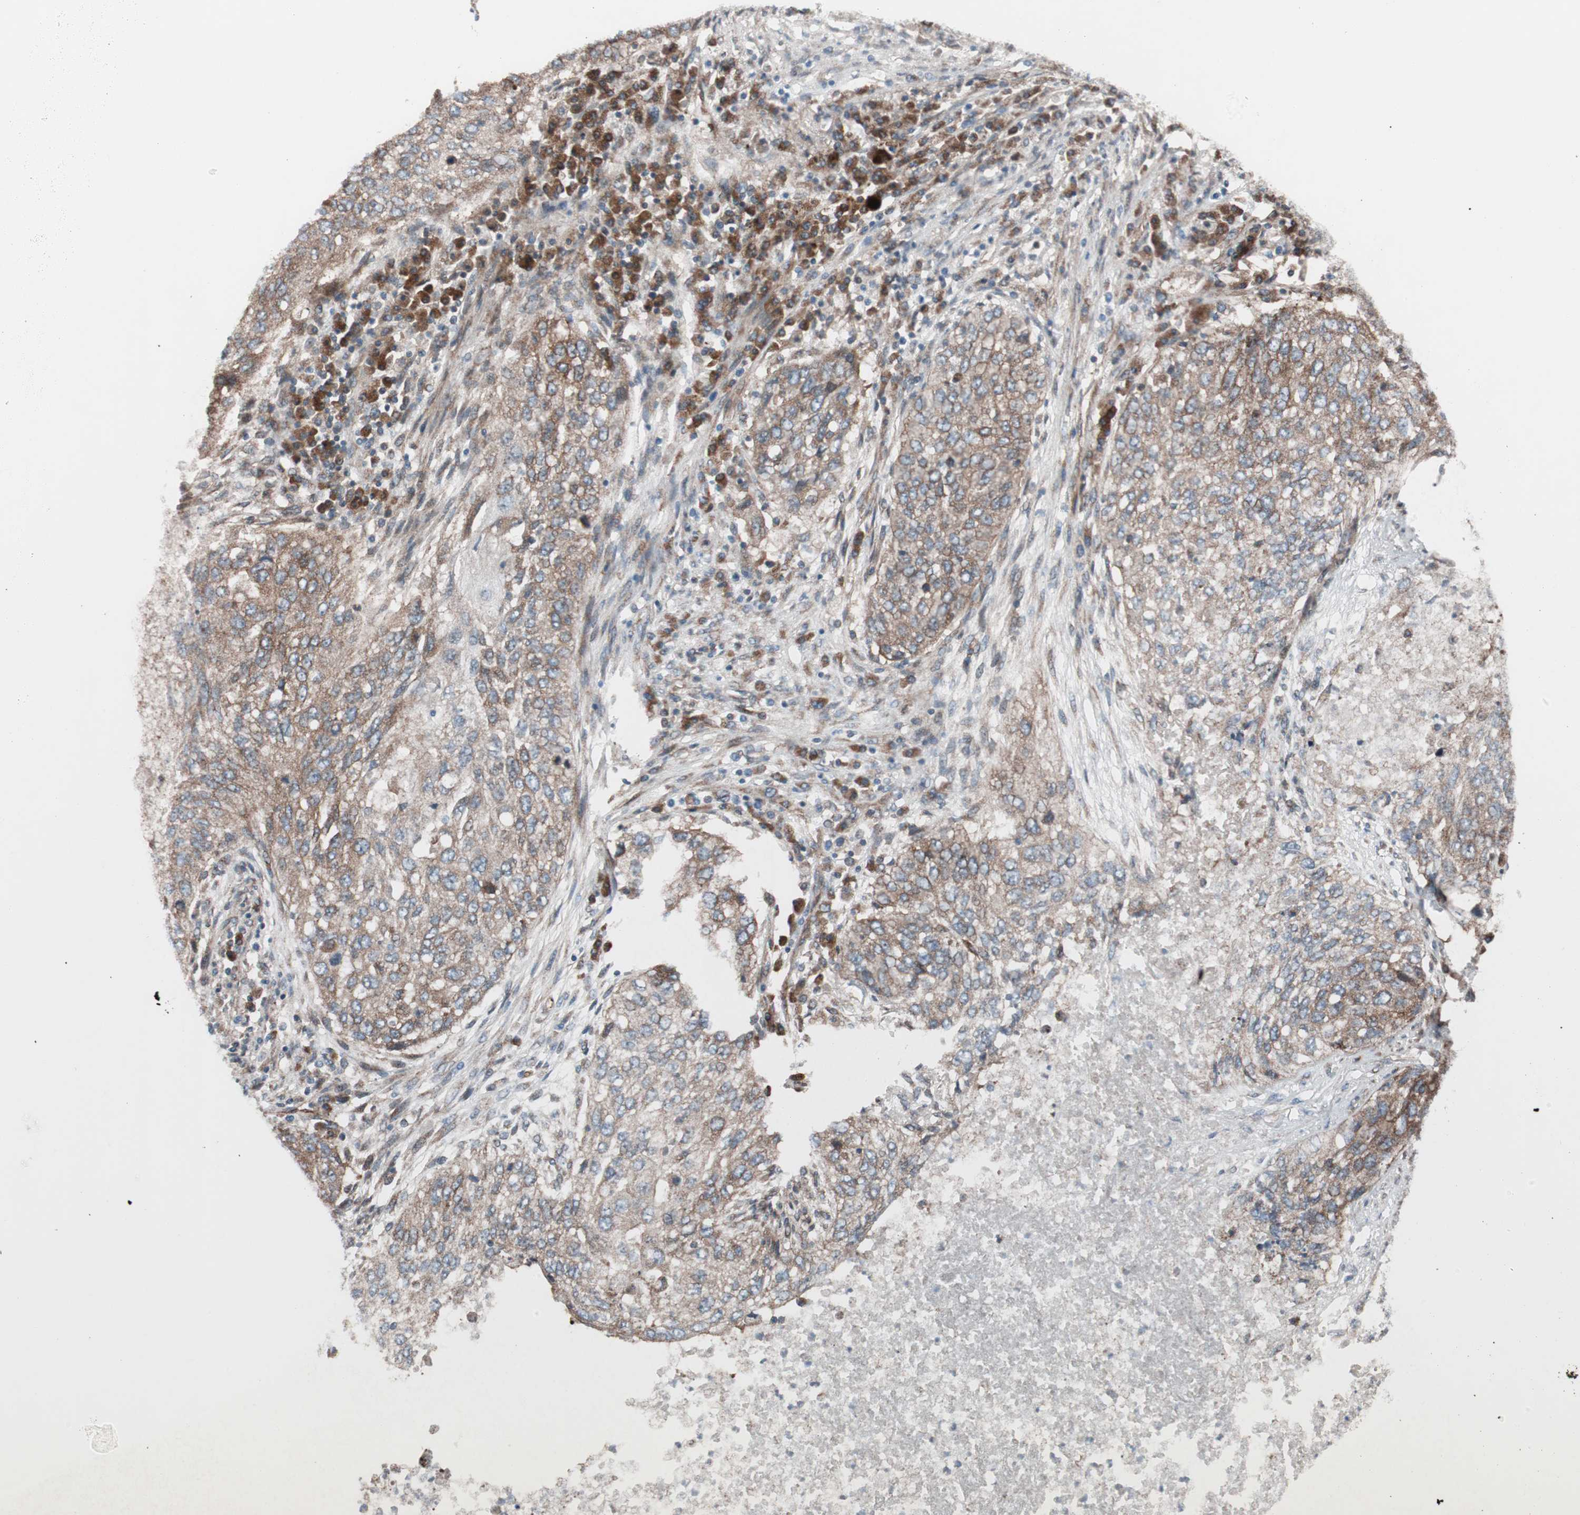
{"staining": {"intensity": "moderate", "quantity": ">75%", "location": "cytoplasmic/membranous"}, "tissue": "lung cancer", "cell_type": "Tumor cells", "image_type": "cancer", "snomed": [{"axis": "morphology", "description": "Squamous cell carcinoma, NOS"}, {"axis": "topography", "description": "Lung"}], "caption": "Protein expression by immunohistochemistry (IHC) shows moderate cytoplasmic/membranous positivity in approximately >75% of tumor cells in lung cancer. (DAB = brown stain, brightfield microscopy at high magnification).", "gene": "CCL14", "patient": {"sex": "female", "age": 63}}